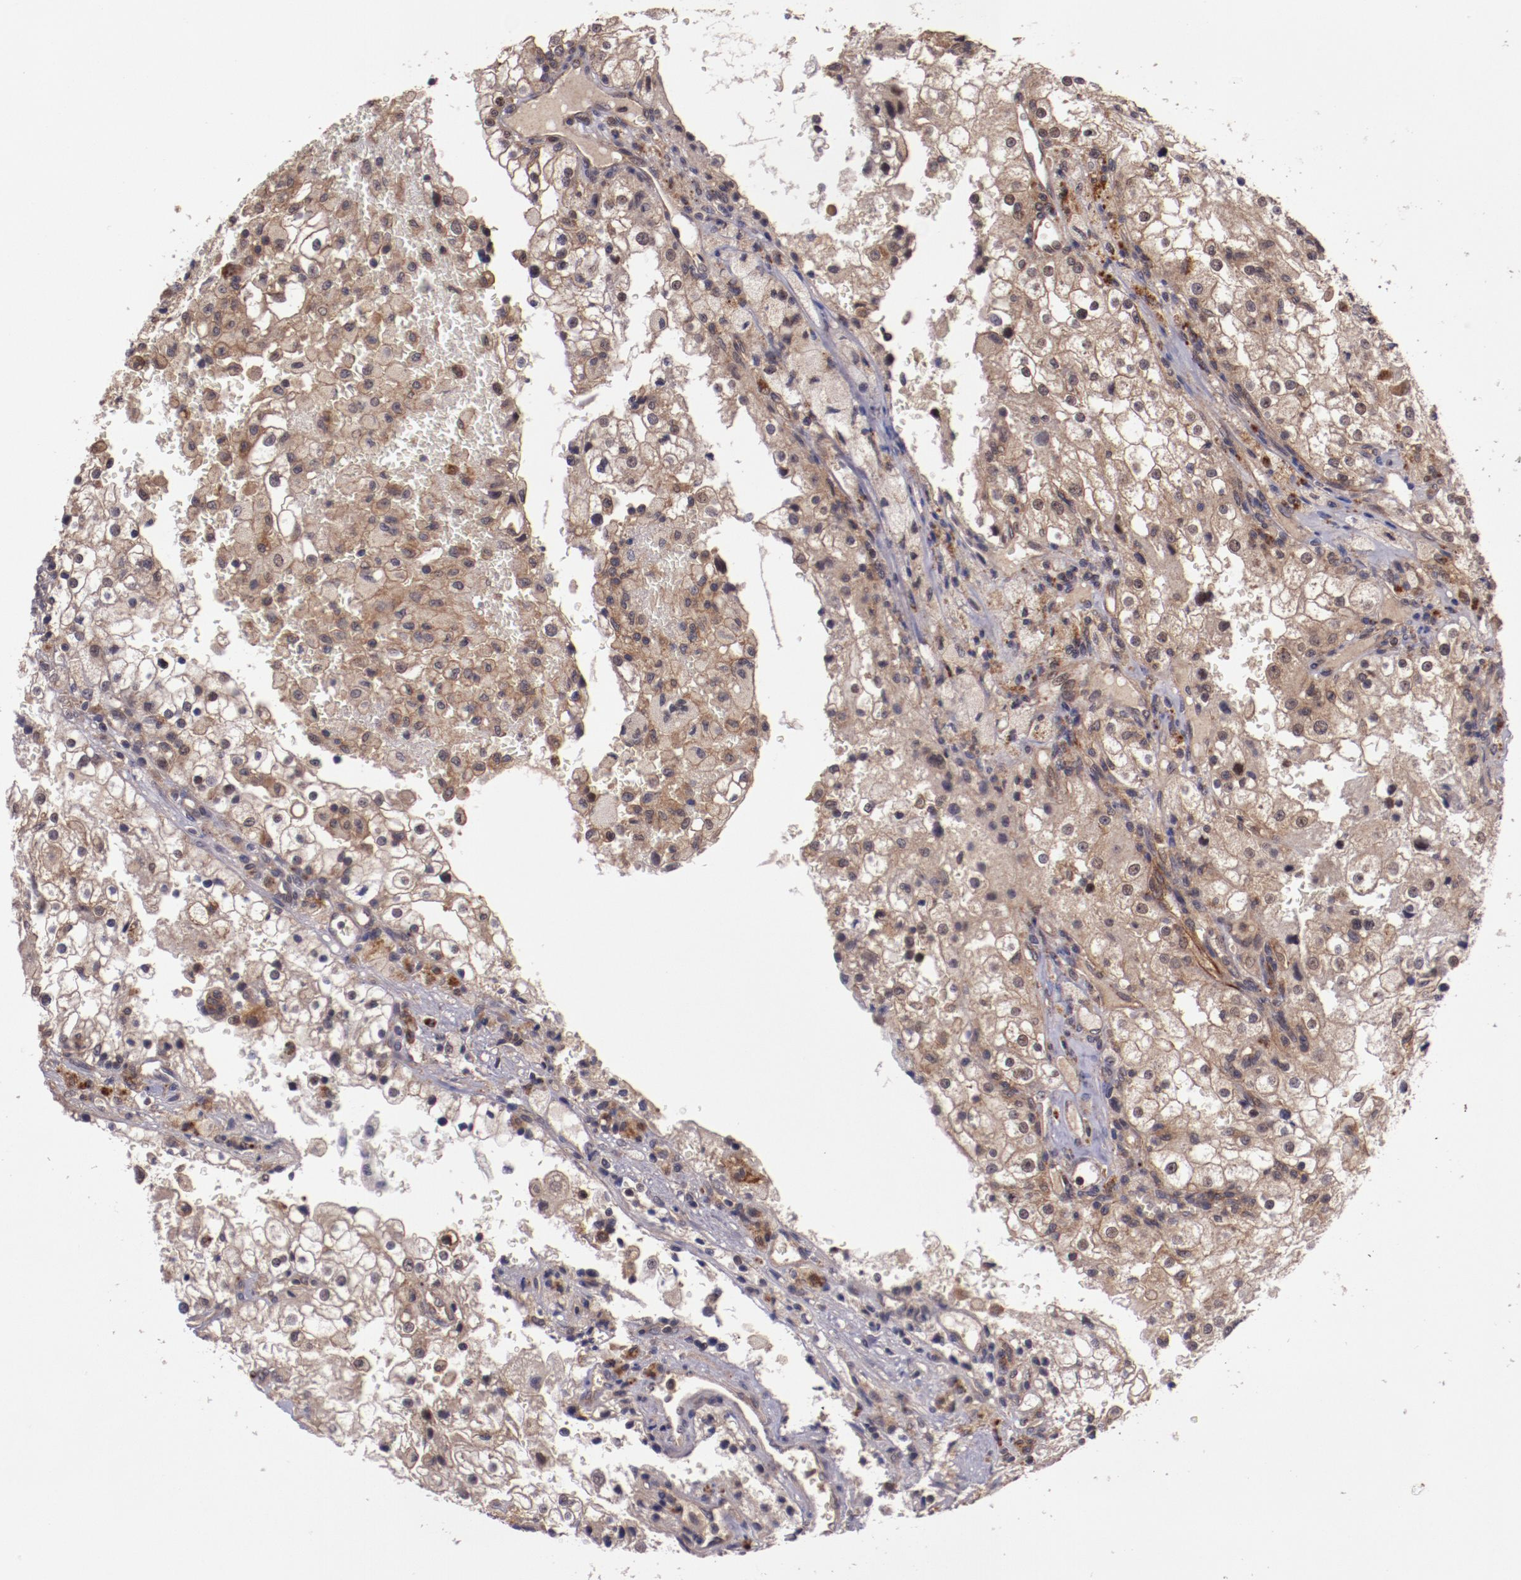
{"staining": {"intensity": "weak", "quantity": ">75%", "location": "cytoplasmic/membranous"}, "tissue": "renal cancer", "cell_type": "Tumor cells", "image_type": "cancer", "snomed": [{"axis": "morphology", "description": "Adenocarcinoma, NOS"}, {"axis": "topography", "description": "Kidney"}], "caption": "Immunohistochemistry (IHC) histopathology image of human renal adenocarcinoma stained for a protein (brown), which reveals low levels of weak cytoplasmic/membranous positivity in approximately >75% of tumor cells.", "gene": "FTSJ1", "patient": {"sex": "female", "age": 74}}